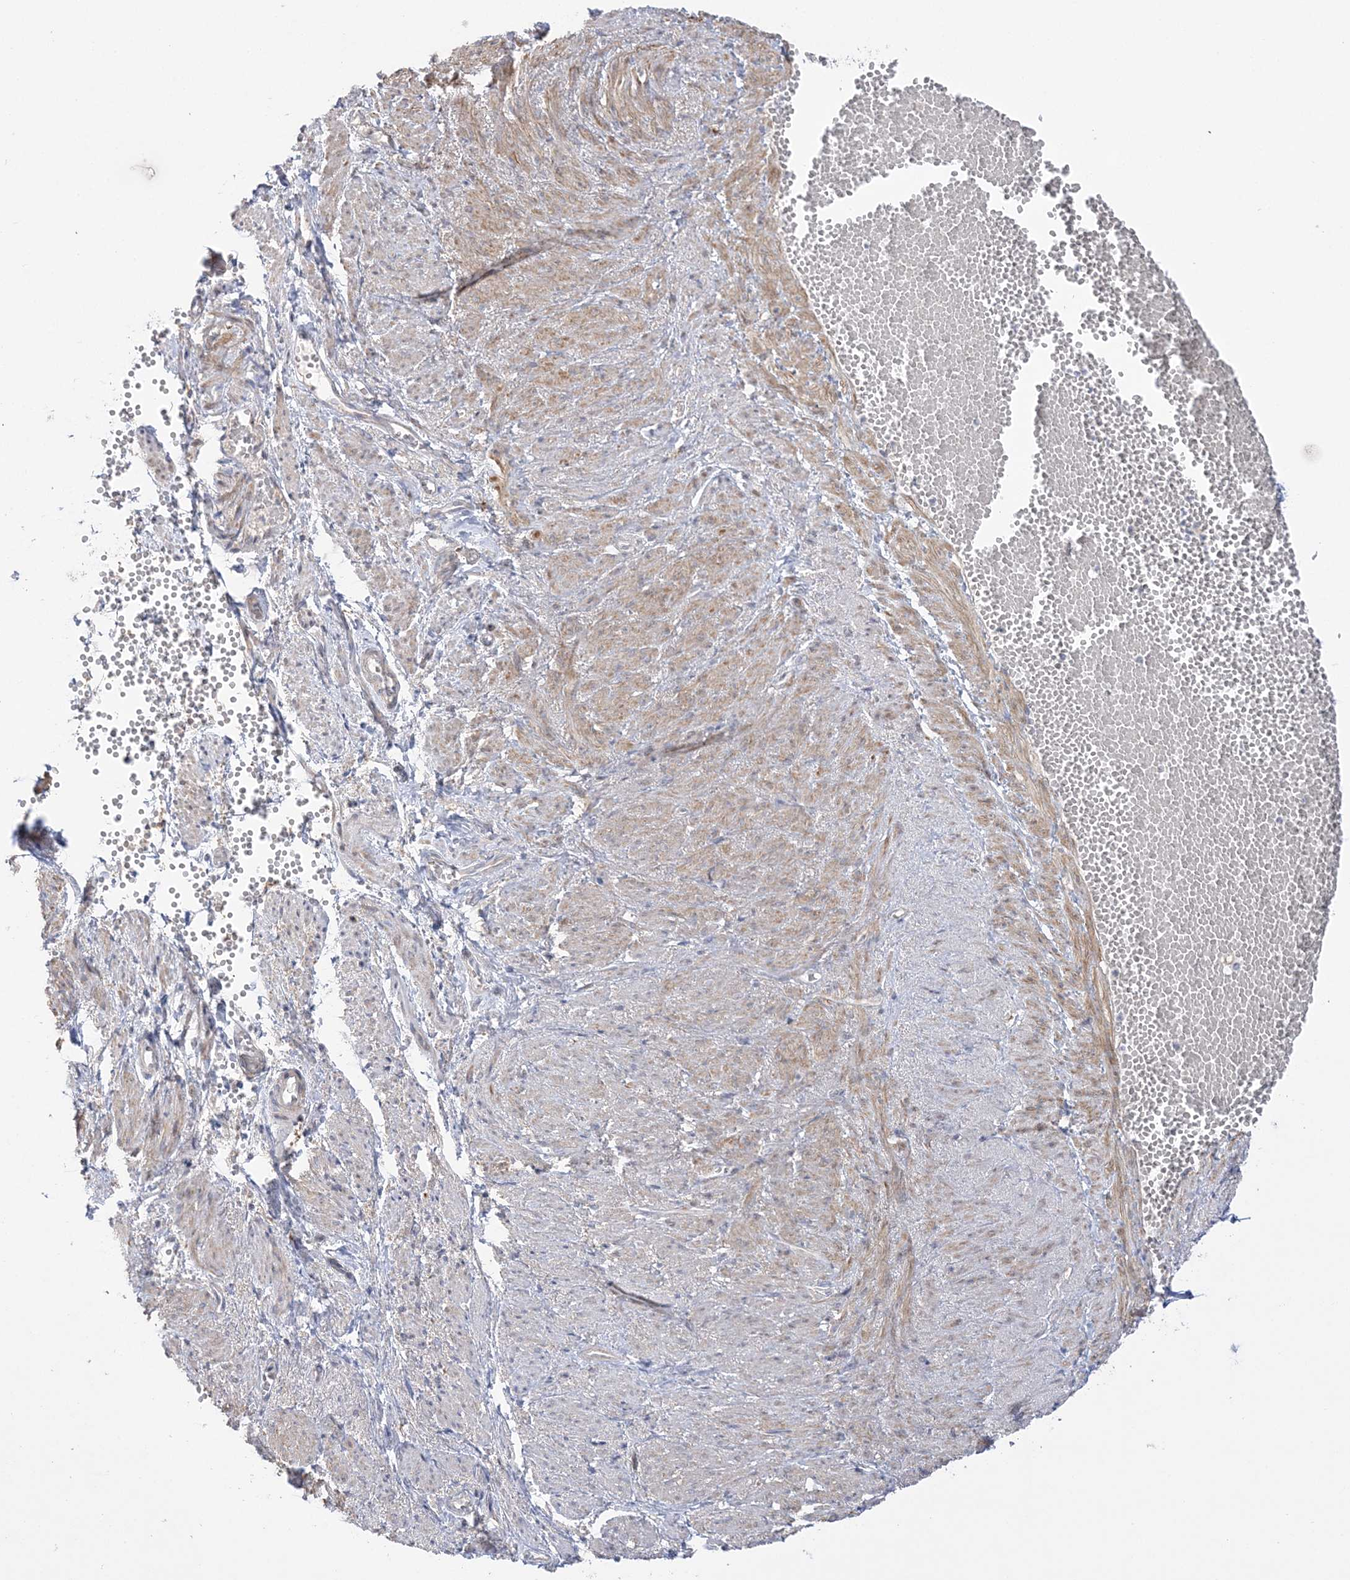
{"staining": {"intensity": "negative", "quantity": "none", "location": "none"}, "tissue": "adipose tissue", "cell_type": "Adipocytes", "image_type": "normal", "snomed": [{"axis": "morphology", "description": "Normal tissue, NOS"}, {"axis": "topography", "description": "Smooth muscle"}, {"axis": "topography", "description": "Peripheral nerve tissue"}], "caption": "Immunohistochemistry (IHC) histopathology image of normal adipose tissue: human adipose tissue stained with DAB shows no significant protein expression in adipocytes. (DAB immunohistochemistry, high magnification).", "gene": "HAAO", "patient": {"sex": "female", "age": 39}}